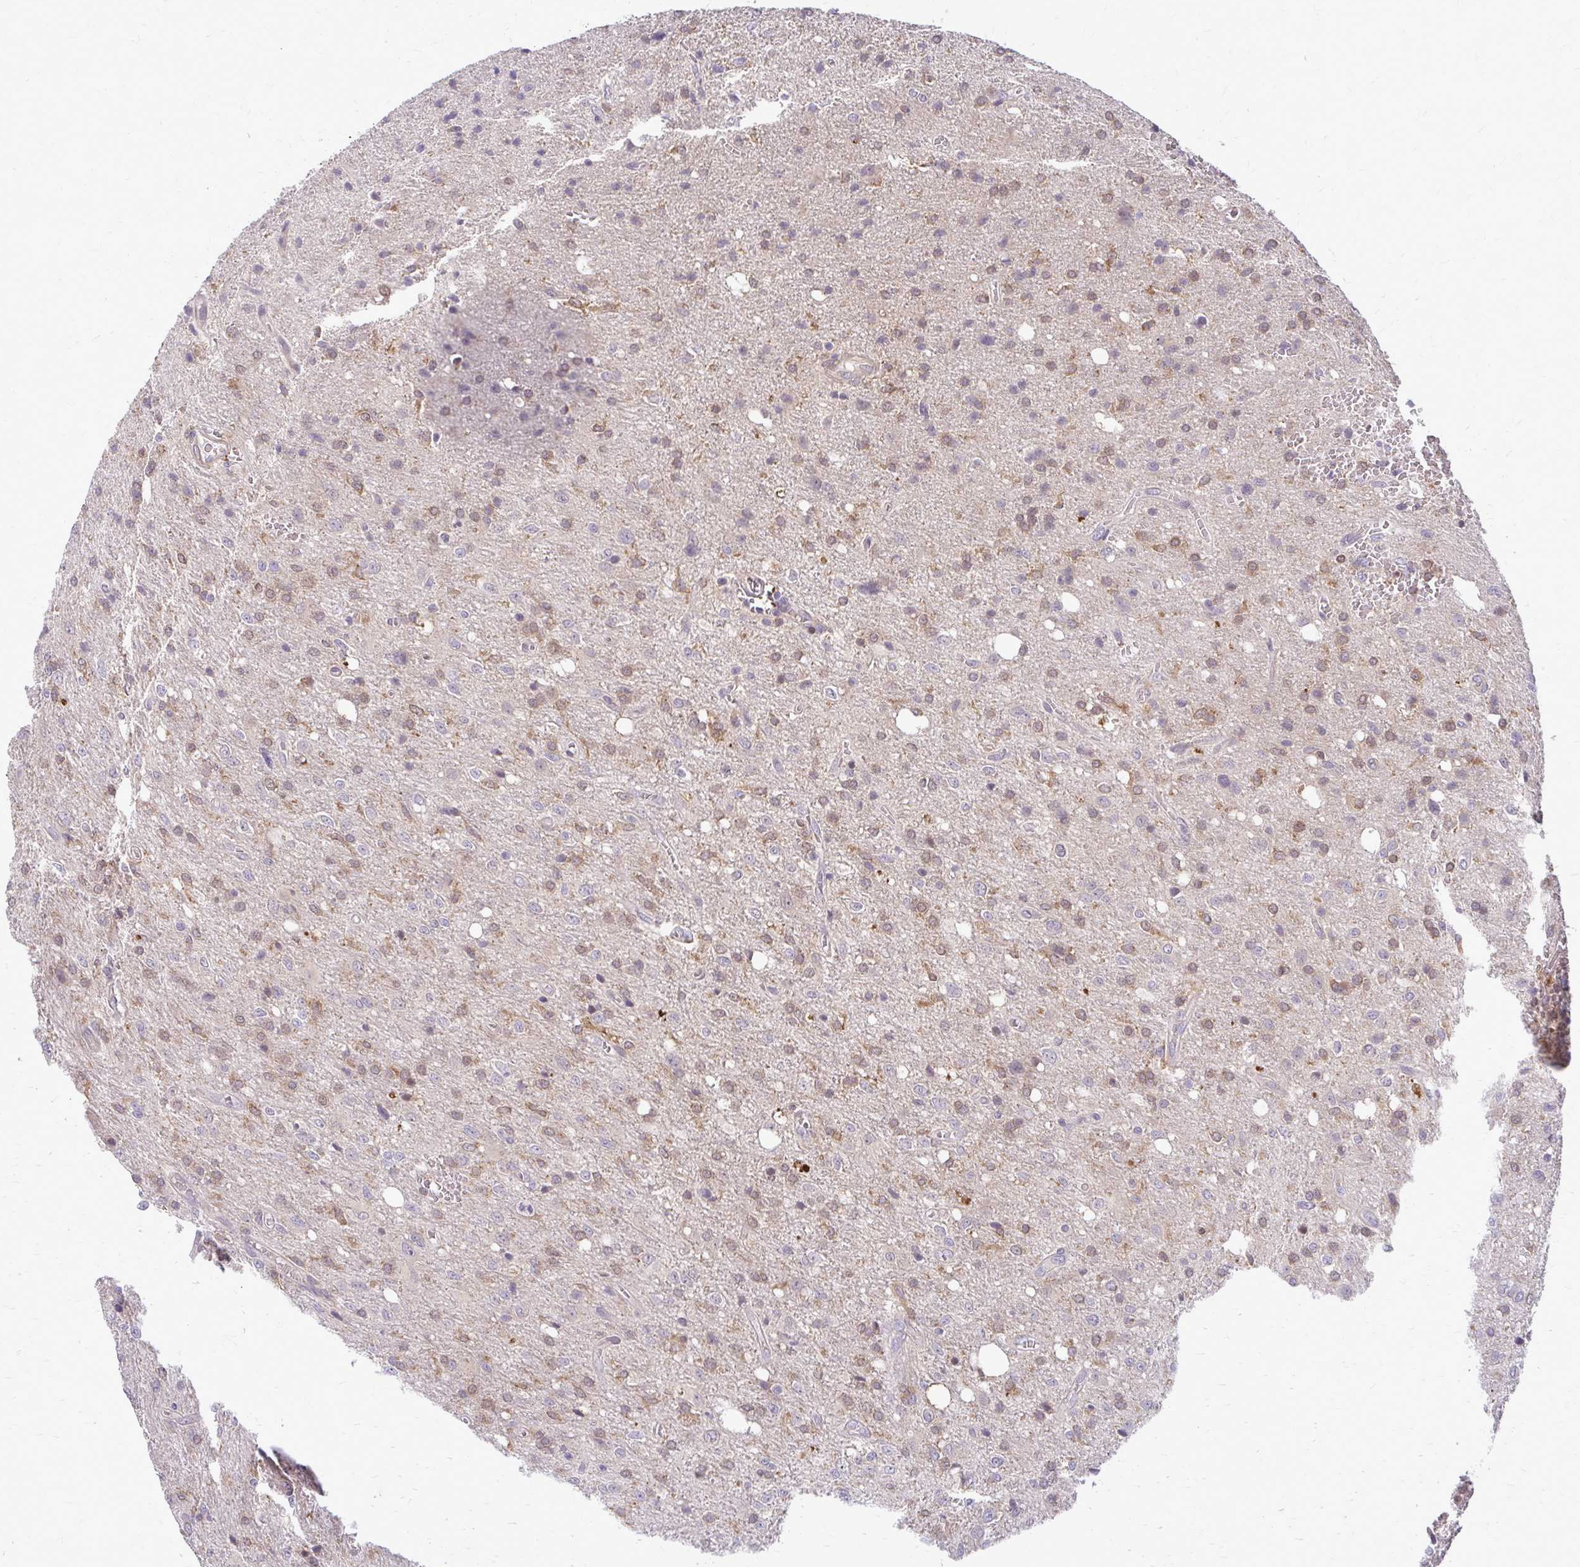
{"staining": {"intensity": "weak", "quantity": "25%-75%", "location": "cytoplasmic/membranous"}, "tissue": "glioma", "cell_type": "Tumor cells", "image_type": "cancer", "snomed": [{"axis": "morphology", "description": "Glioma, malignant, Low grade"}, {"axis": "topography", "description": "Brain"}], "caption": "Human malignant low-grade glioma stained with a protein marker demonstrates weak staining in tumor cells.", "gene": "OXNAD1", "patient": {"sex": "male", "age": 66}}